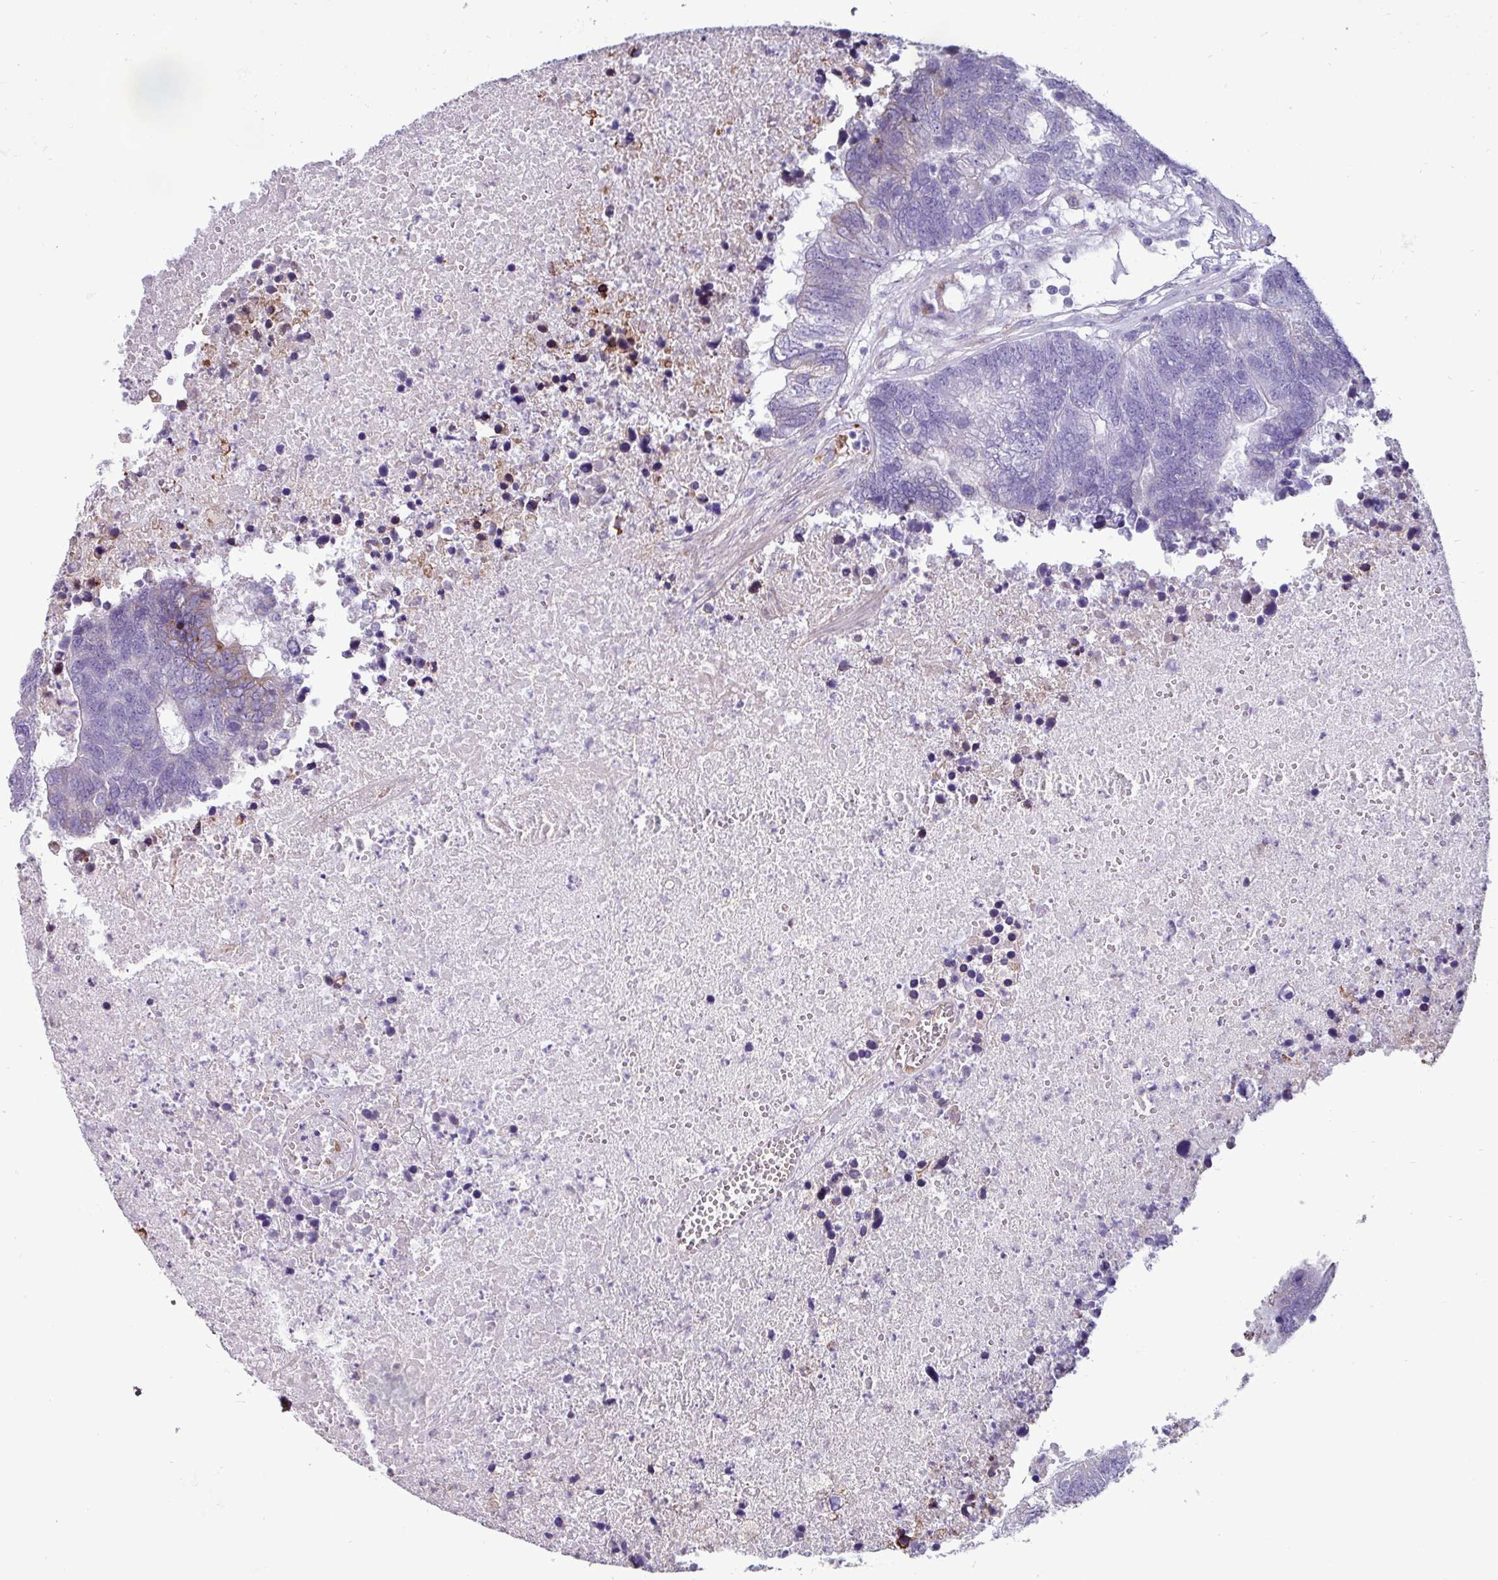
{"staining": {"intensity": "negative", "quantity": "none", "location": "none"}, "tissue": "colorectal cancer", "cell_type": "Tumor cells", "image_type": "cancer", "snomed": [{"axis": "morphology", "description": "Adenocarcinoma, NOS"}, {"axis": "topography", "description": "Colon"}], "caption": "Protein analysis of colorectal cancer (adenocarcinoma) reveals no significant positivity in tumor cells. (DAB (3,3'-diaminobenzidine) IHC, high magnification).", "gene": "PPP1R35", "patient": {"sex": "female", "age": 48}}